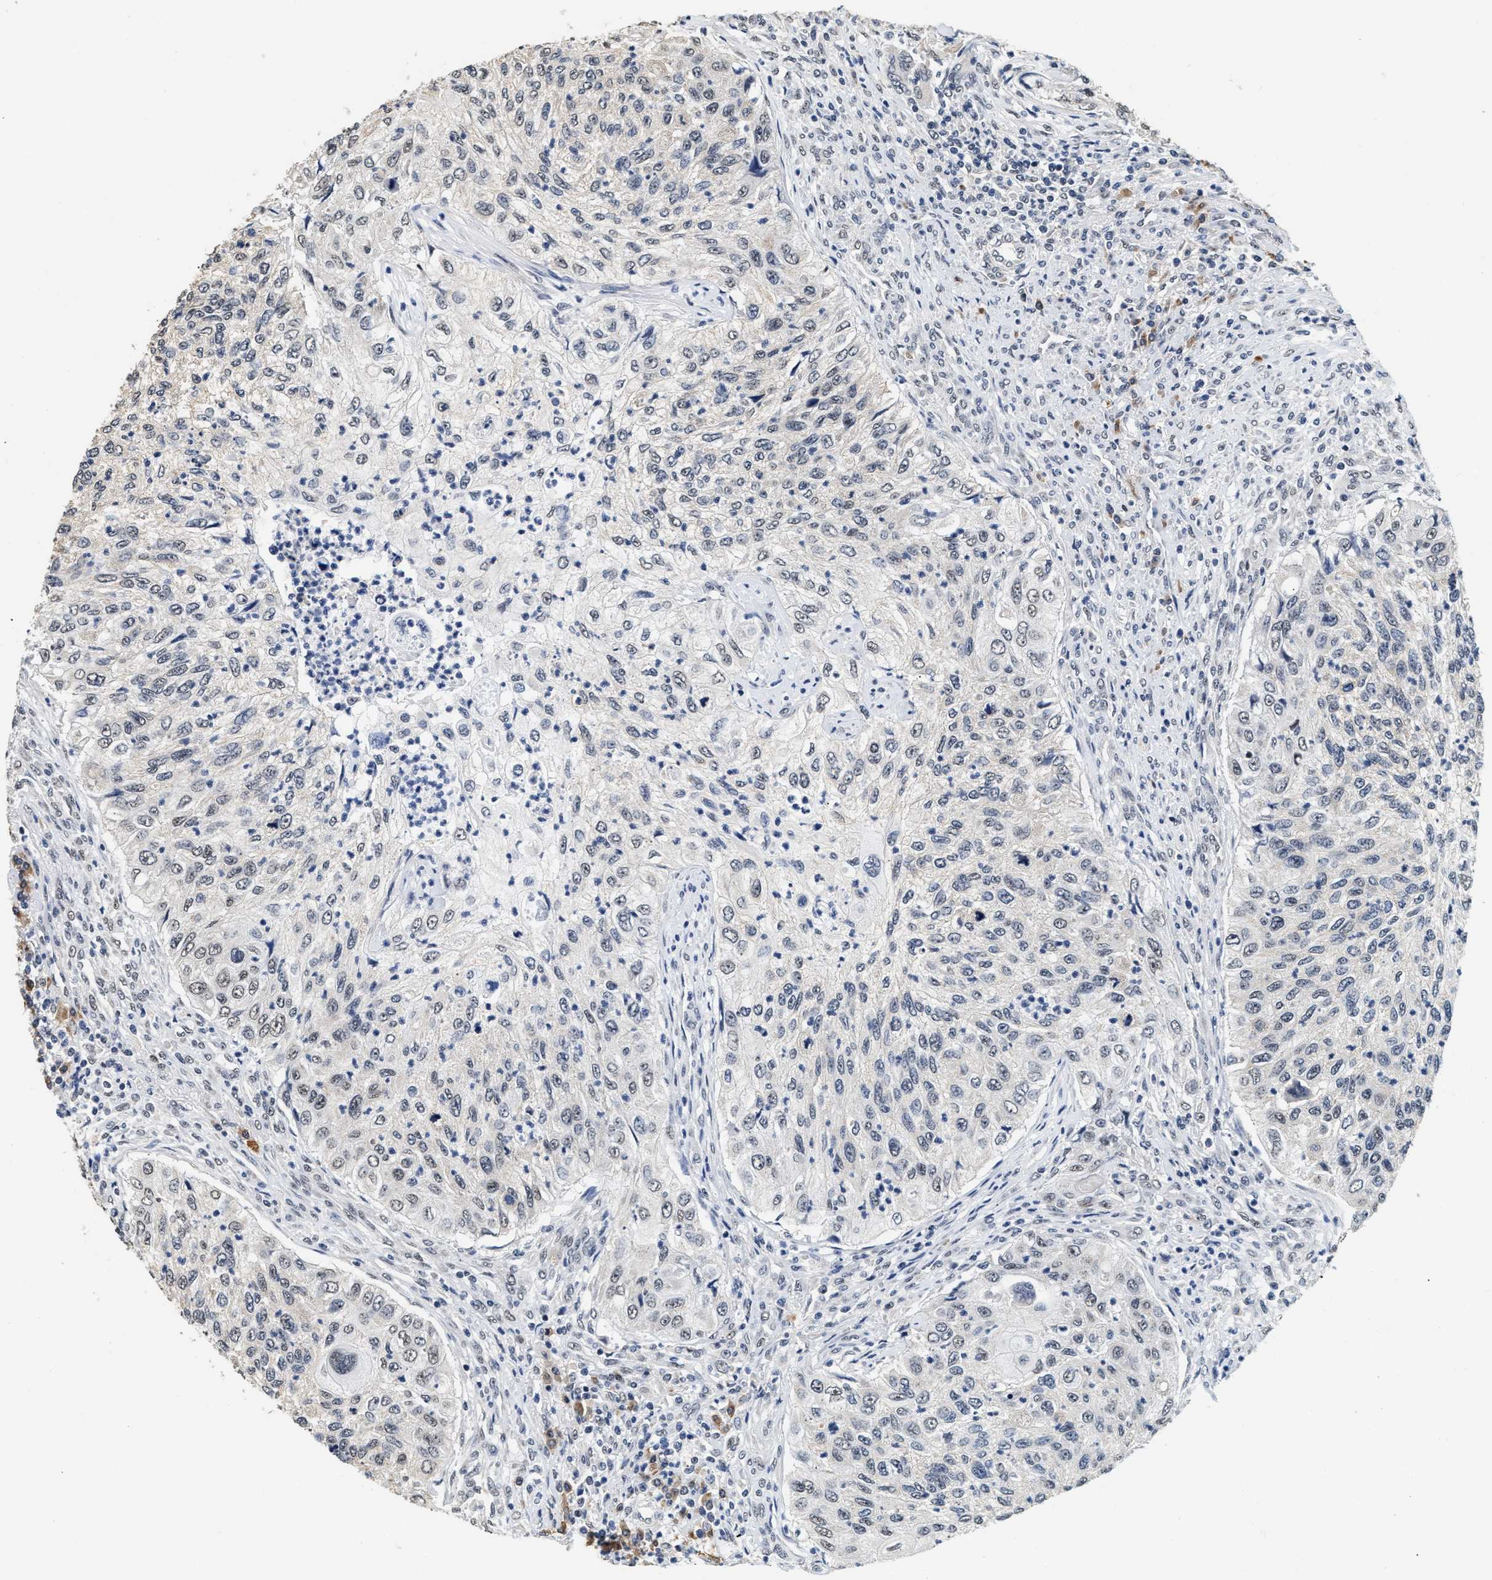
{"staining": {"intensity": "negative", "quantity": "none", "location": "none"}, "tissue": "urothelial cancer", "cell_type": "Tumor cells", "image_type": "cancer", "snomed": [{"axis": "morphology", "description": "Urothelial carcinoma, High grade"}, {"axis": "topography", "description": "Urinary bladder"}], "caption": "This histopathology image is of urothelial cancer stained with IHC to label a protein in brown with the nuclei are counter-stained blue. There is no staining in tumor cells. (Stains: DAB IHC with hematoxylin counter stain, Microscopy: brightfield microscopy at high magnification).", "gene": "THOC1", "patient": {"sex": "female", "age": 60}}